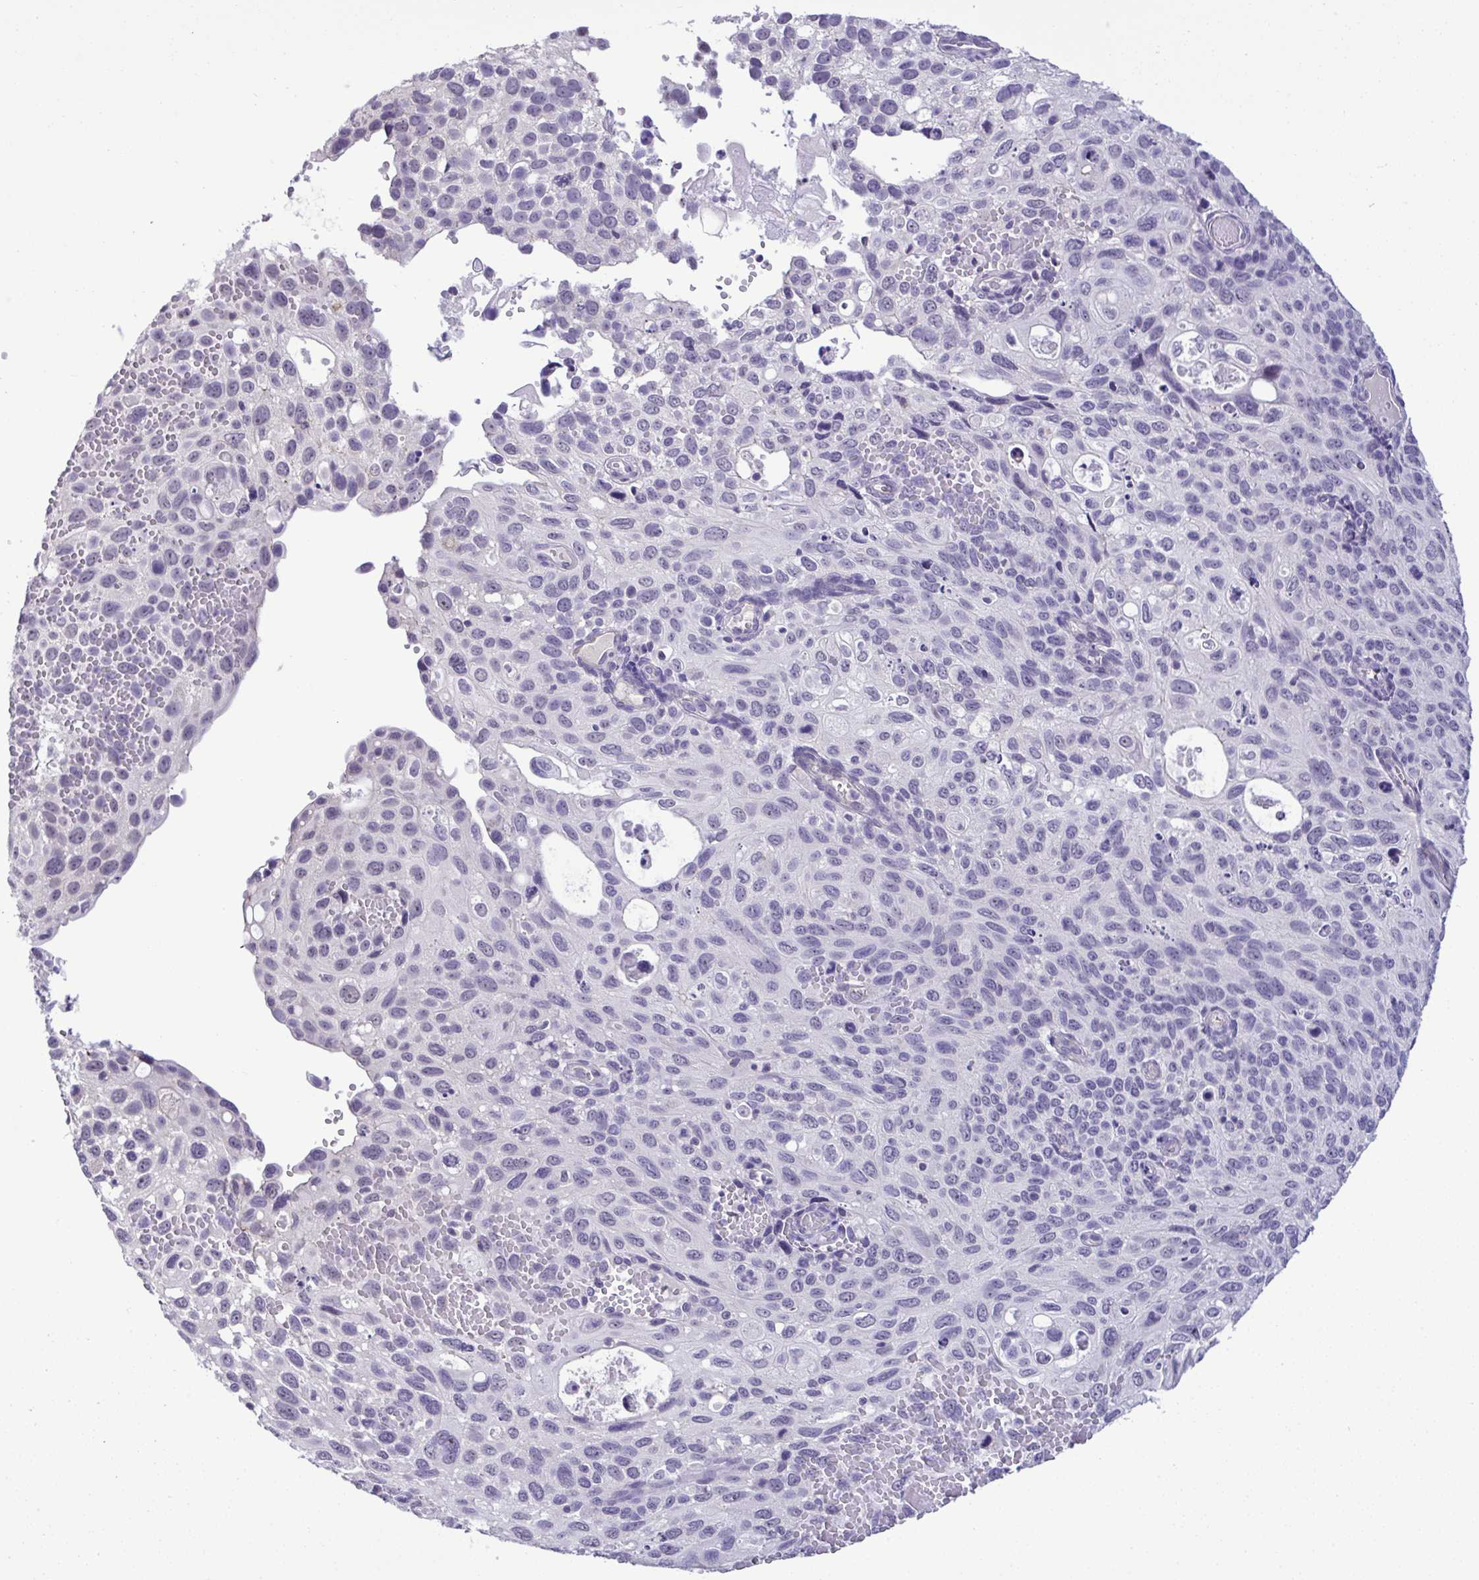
{"staining": {"intensity": "negative", "quantity": "none", "location": "none"}, "tissue": "cervical cancer", "cell_type": "Tumor cells", "image_type": "cancer", "snomed": [{"axis": "morphology", "description": "Squamous cell carcinoma, NOS"}, {"axis": "topography", "description": "Cervix"}], "caption": "Cervical cancer (squamous cell carcinoma) was stained to show a protein in brown. There is no significant staining in tumor cells.", "gene": "YBX2", "patient": {"sex": "female", "age": 70}}